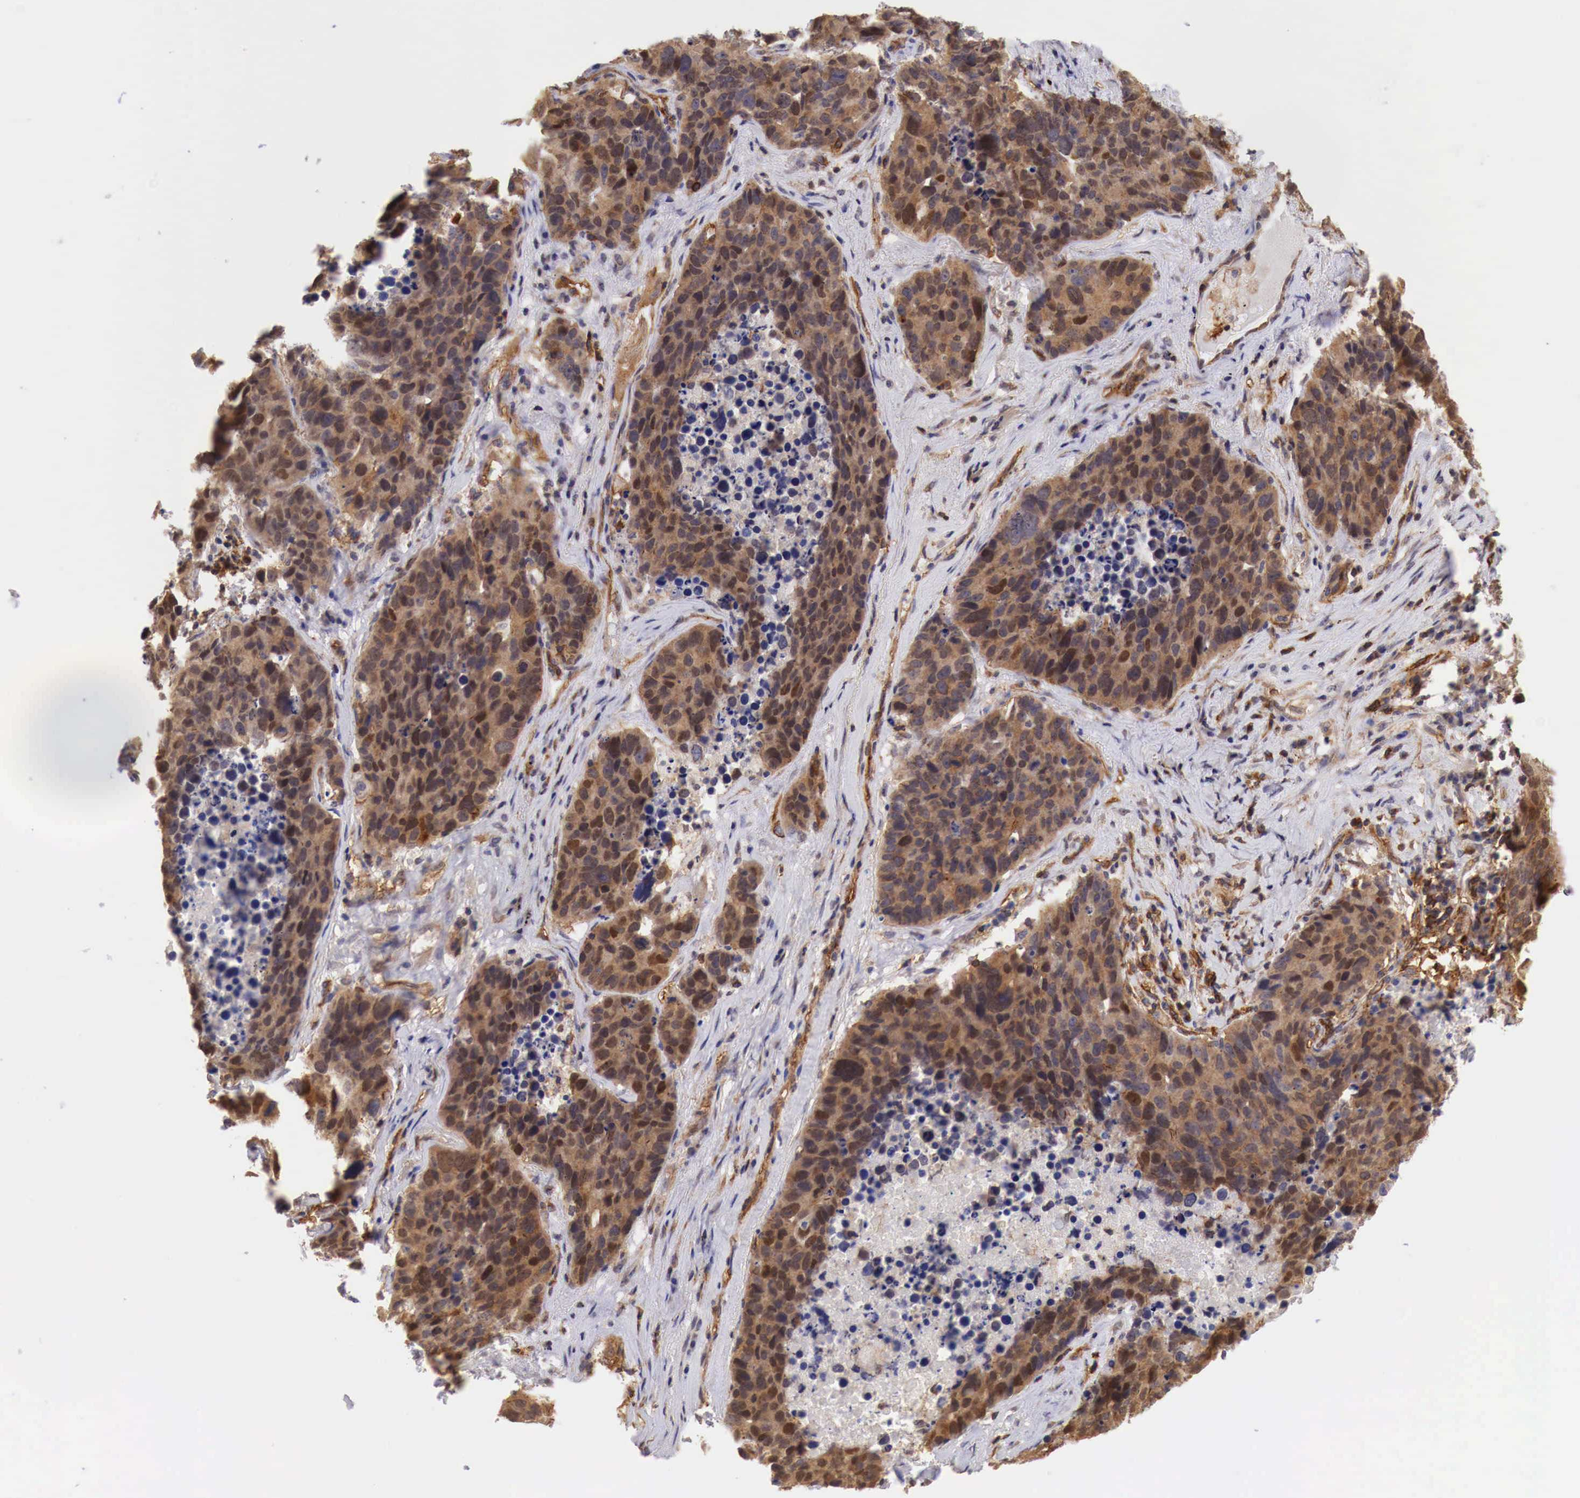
{"staining": {"intensity": "strong", "quantity": ">75%", "location": "cytoplasmic/membranous,nuclear"}, "tissue": "lung cancer", "cell_type": "Tumor cells", "image_type": "cancer", "snomed": [{"axis": "morphology", "description": "Carcinoid, malignant, NOS"}, {"axis": "topography", "description": "Lung"}], "caption": "Human carcinoid (malignant) (lung) stained with a protein marker displays strong staining in tumor cells.", "gene": "PABIR2", "patient": {"sex": "male", "age": 60}}